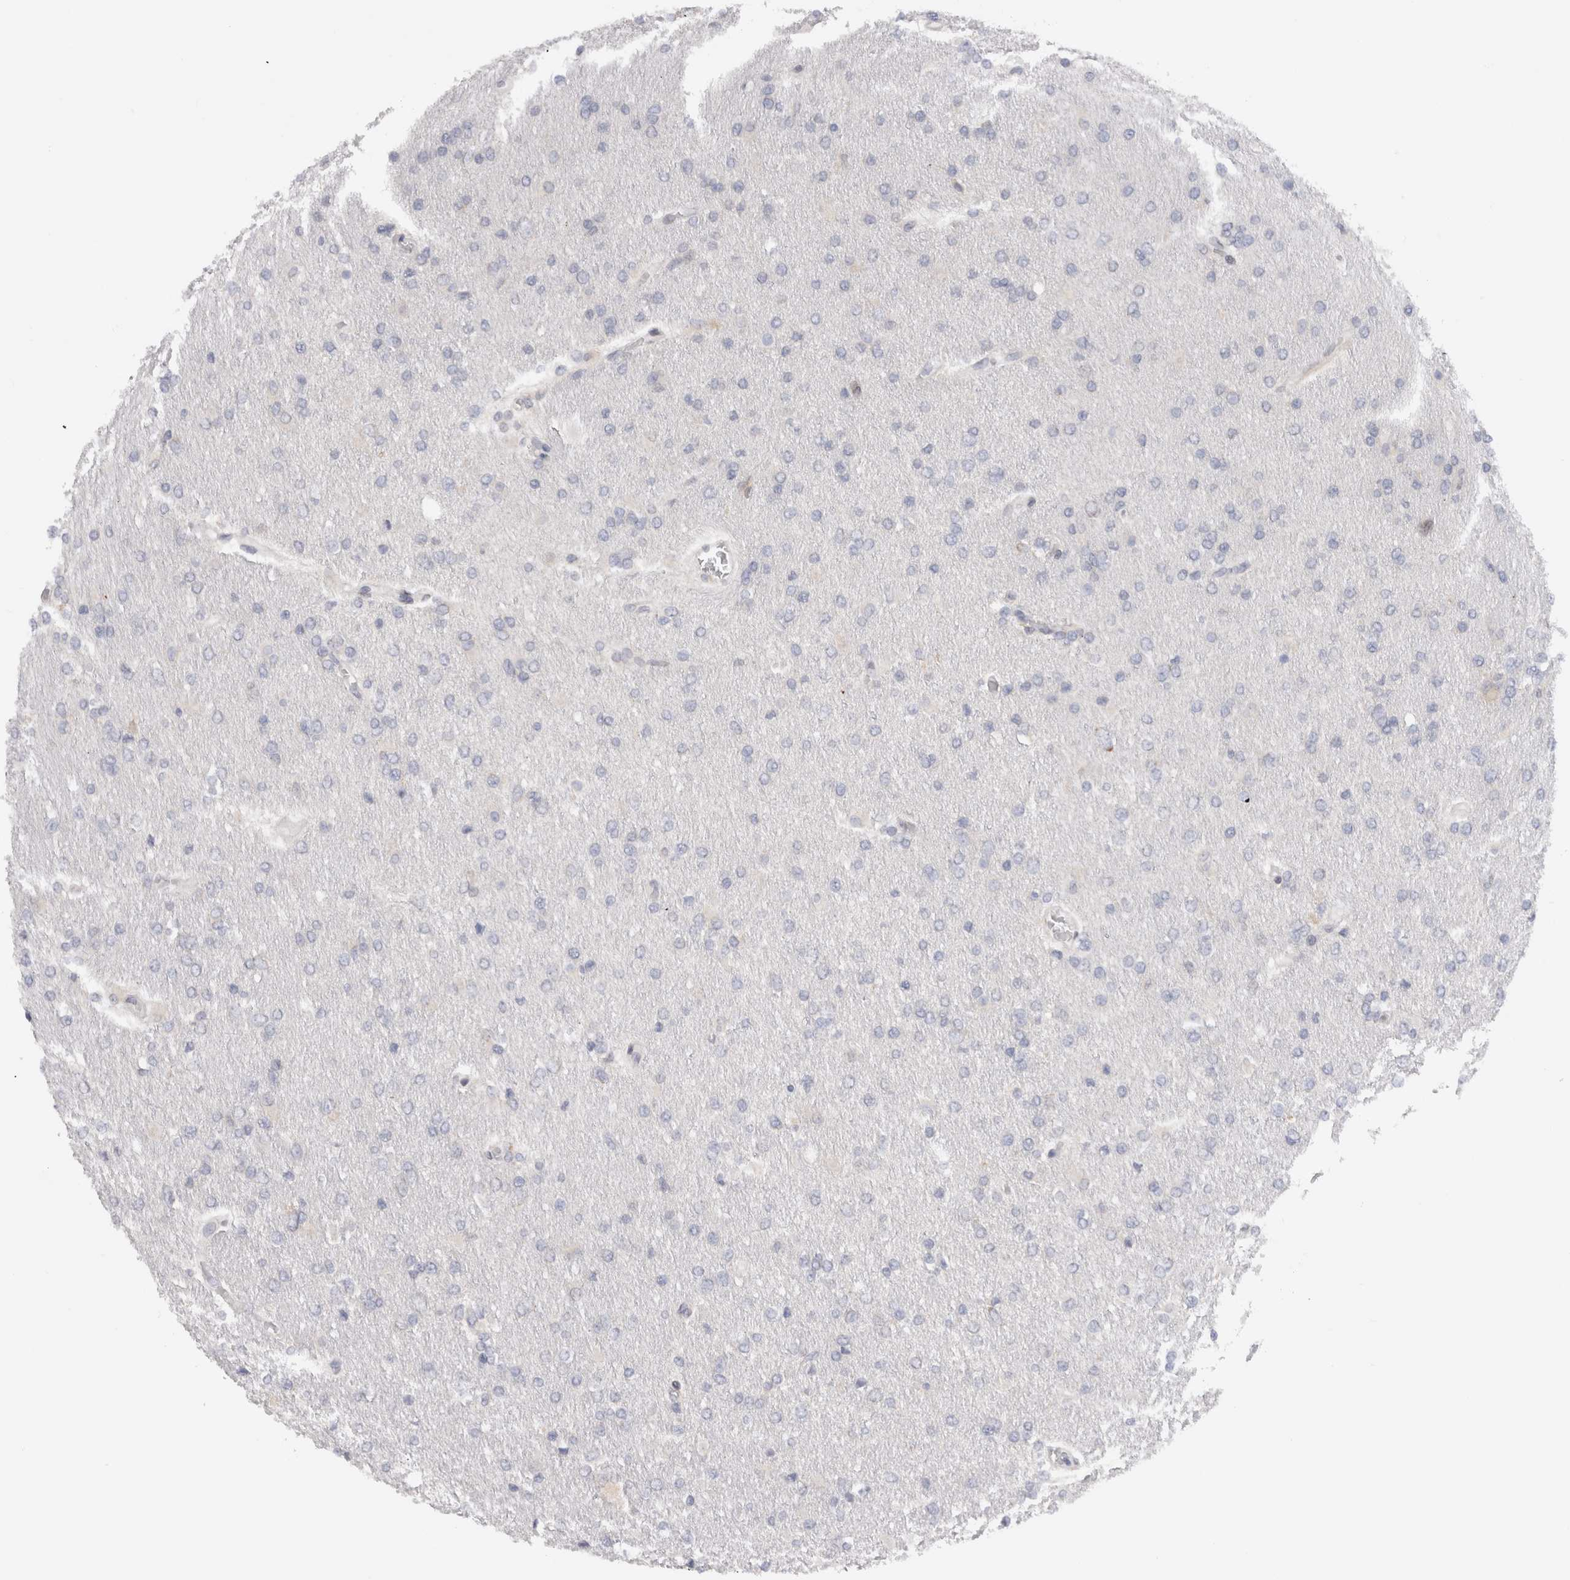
{"staining": {"intensity": "negative", "quantity": "none", "location": "none"}, "tissue": "glioma", "cell_type": "Tumor cells", "image_type": "cancer", "snomed": [{"axis": "morphology", "description": "Glioma, malignant, High grade"}, {"axis": "topography", "description": "Cerebral cortex"}], "caption": "Immunohistochemistry photomicrograph of neoplastic tissue: malignant high-grade glioma stained with DAB reveals no significant protein staining in tumor cells.", "gene": "VCPIP1", "patient": {"sex": "female", "age": 36}}